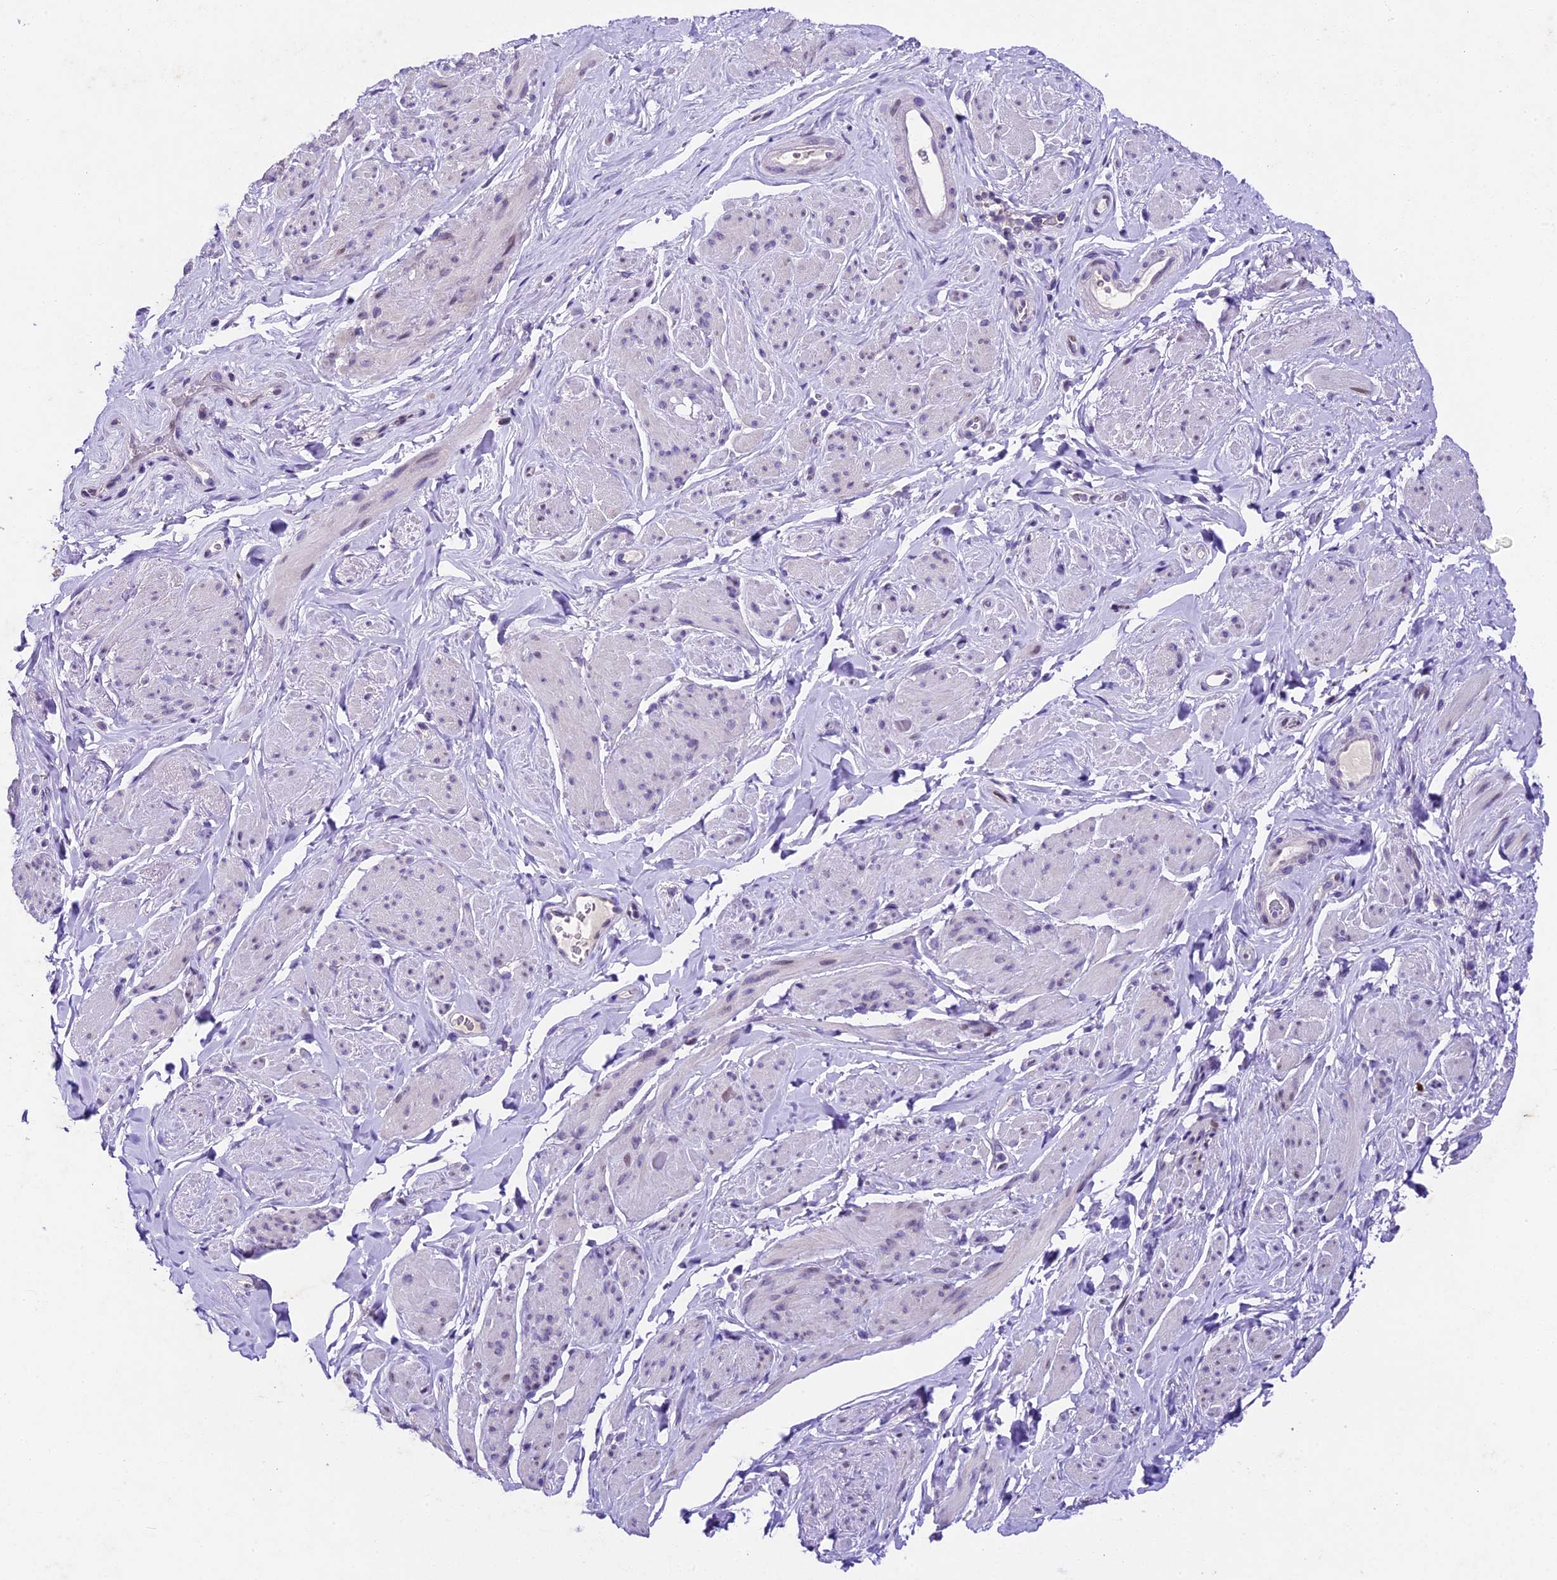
{"staining": {"intensity": "negative", "quantity": "none", "location": "none"}, "tissue": "smooth muscle", "cell_type": "Smooth muscle cells", "image_type": "normal", "snomed": [{"axis": "morphology", "description": "Normal tissue, NOS"}, {"axis": "topography", "description": "Smooth muscle"}, {"axis": "topography", "description": "Peripheral nerve tissue"}], "caption": "IHC of normal human smooth muscle reveals no staining in smooth muscle cells. (Stains: DAB immunohistochemistry with hematoxylin counter stain, Microscopy: brightfield microscopy at high magnification).", "gene": "IFT140", "patient": {"sex": "male", "age": 69}}